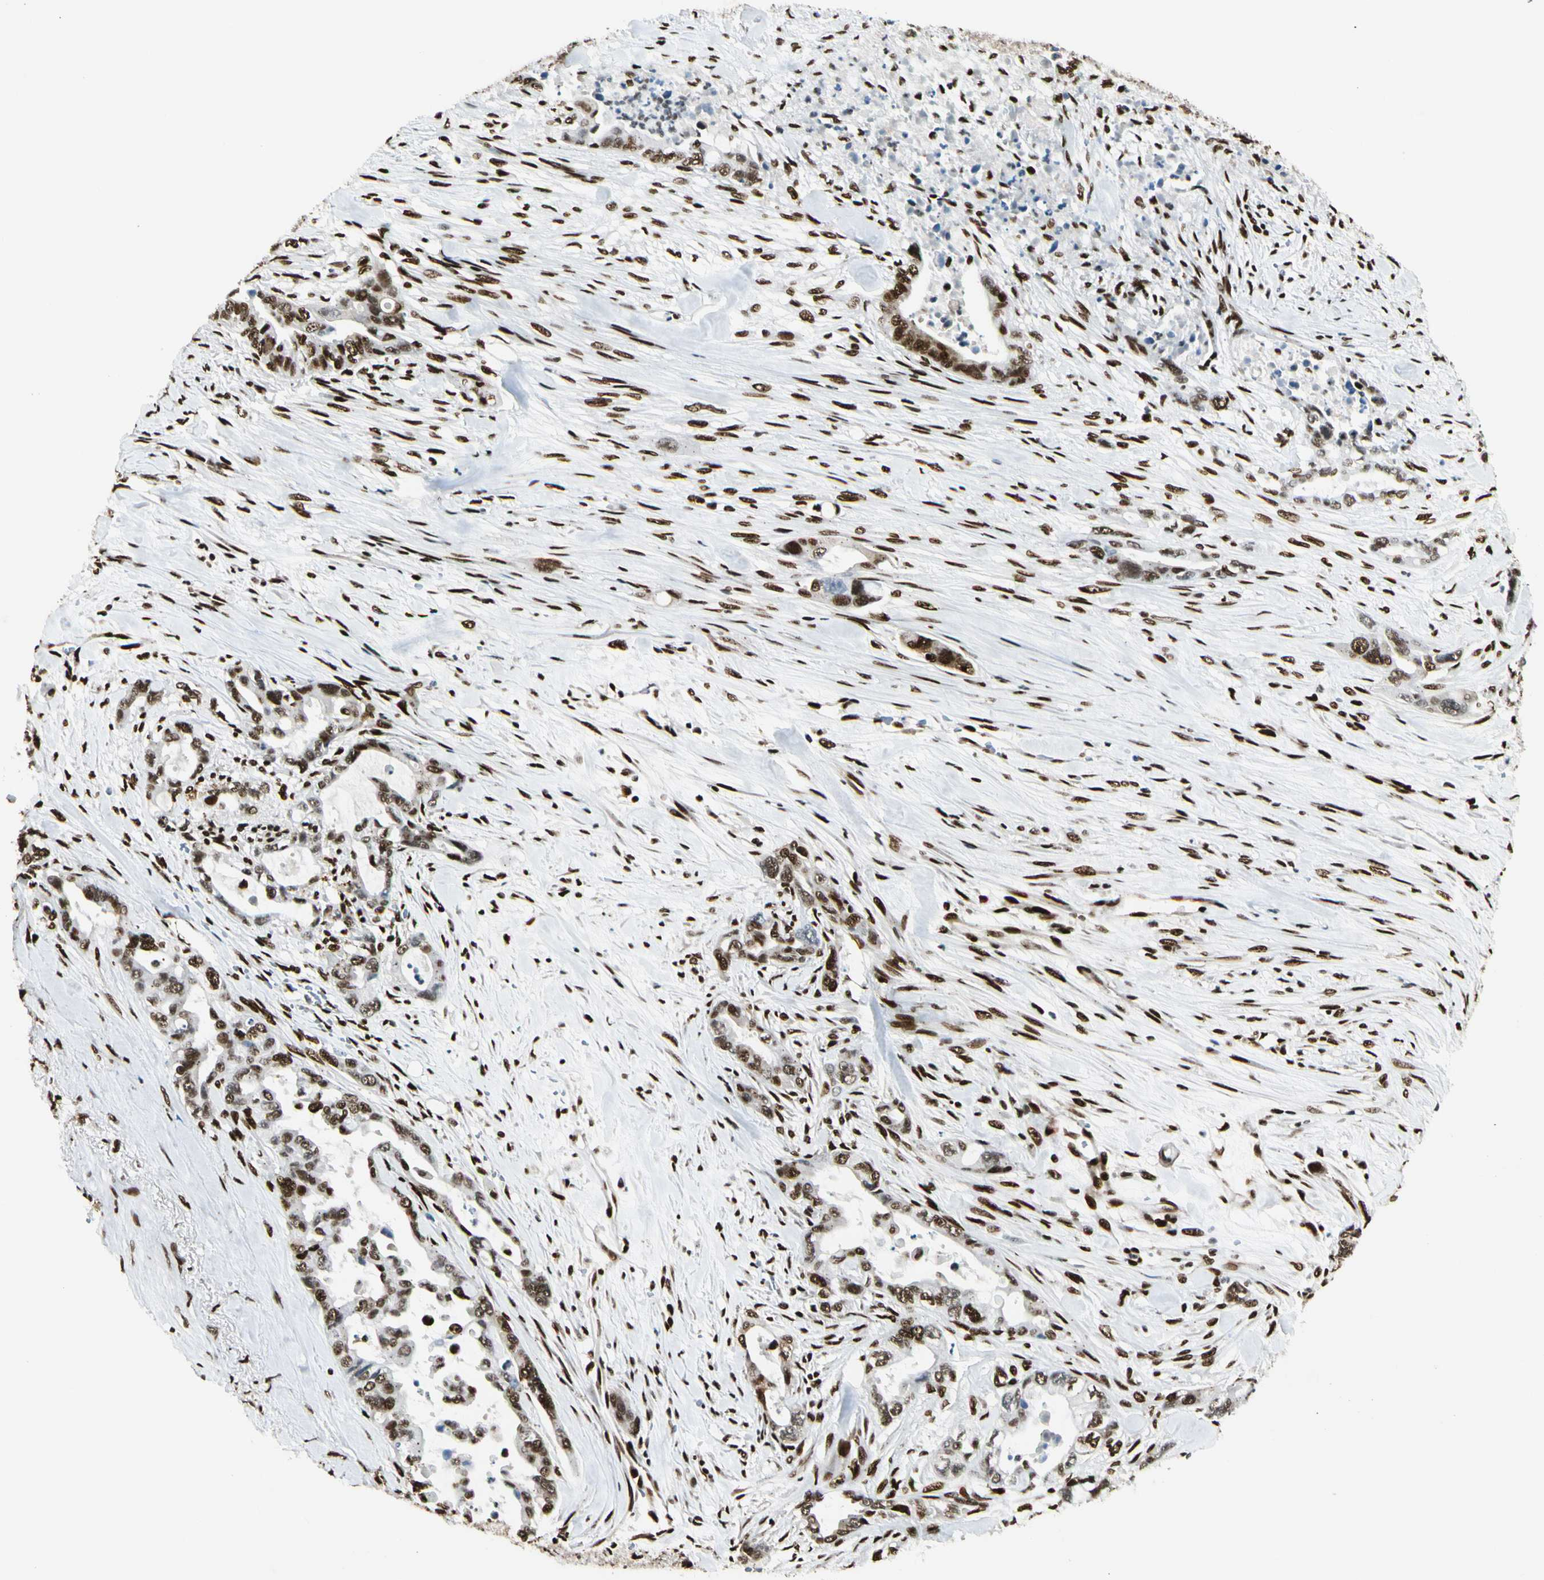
{"staining": {"intensity": "strong", "quantity": ">75%", "location": "nuclear"}, "tissue": "pancreatic cancer", "cell_type": "Tumor cells", "image_type": "cancer", "snomed": [{"axis": "morphology", "description": "Adenocarcinoma, NOS"}, {"axis": "topography", "description": "Pancreas"}], "caption": "Pancreatic cancer (adenocarcinoma) was stained to show a protein in brown. There is high levels of strong nuclear positivity in approximately >75% of tumor cells.", "gene": "FUS", "patient": {"sex": "male", "age": 70}}